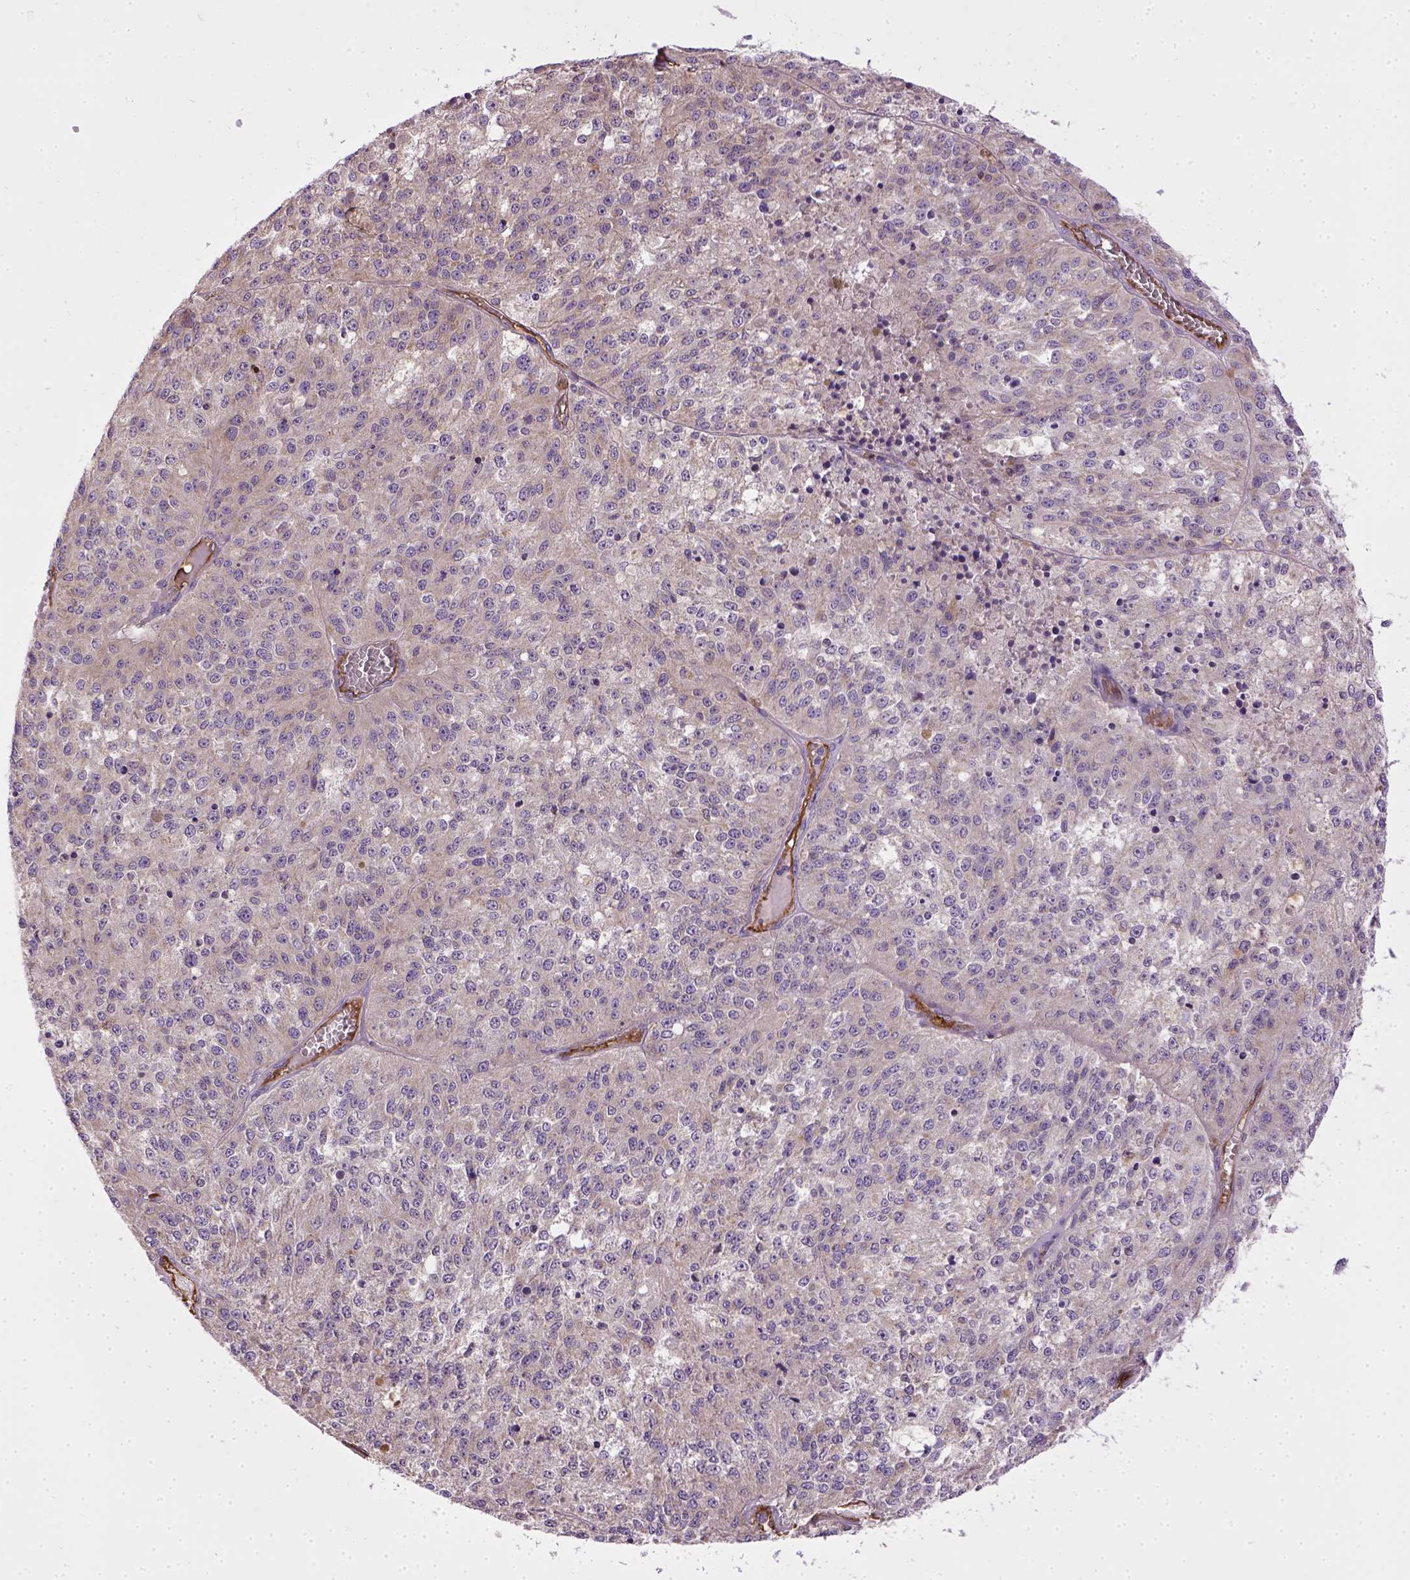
{"staining": {"intensity": "negative", "quantity": "none", "location": "none"}, "tissue": "melanoma", "cell_type": "Tumor cells", "image_type": "cancer", "snomed": [{"axis": "morphology", "description": "Malignant melanoma, Metastatic site"}, {"axis": "topography", "description": "Lymph node"}], "caption": "This is a histopathology image of immunohistochemistry (IHC) staining of malignant melanoma (metastatic site), which shows no positivity in tumor cells. The staining is performed using DAB brown chromogen with nuclei counter-stained in using hematoxylin.", "gene": "ENG", "patient": {"sex": "female", "age": 64}}